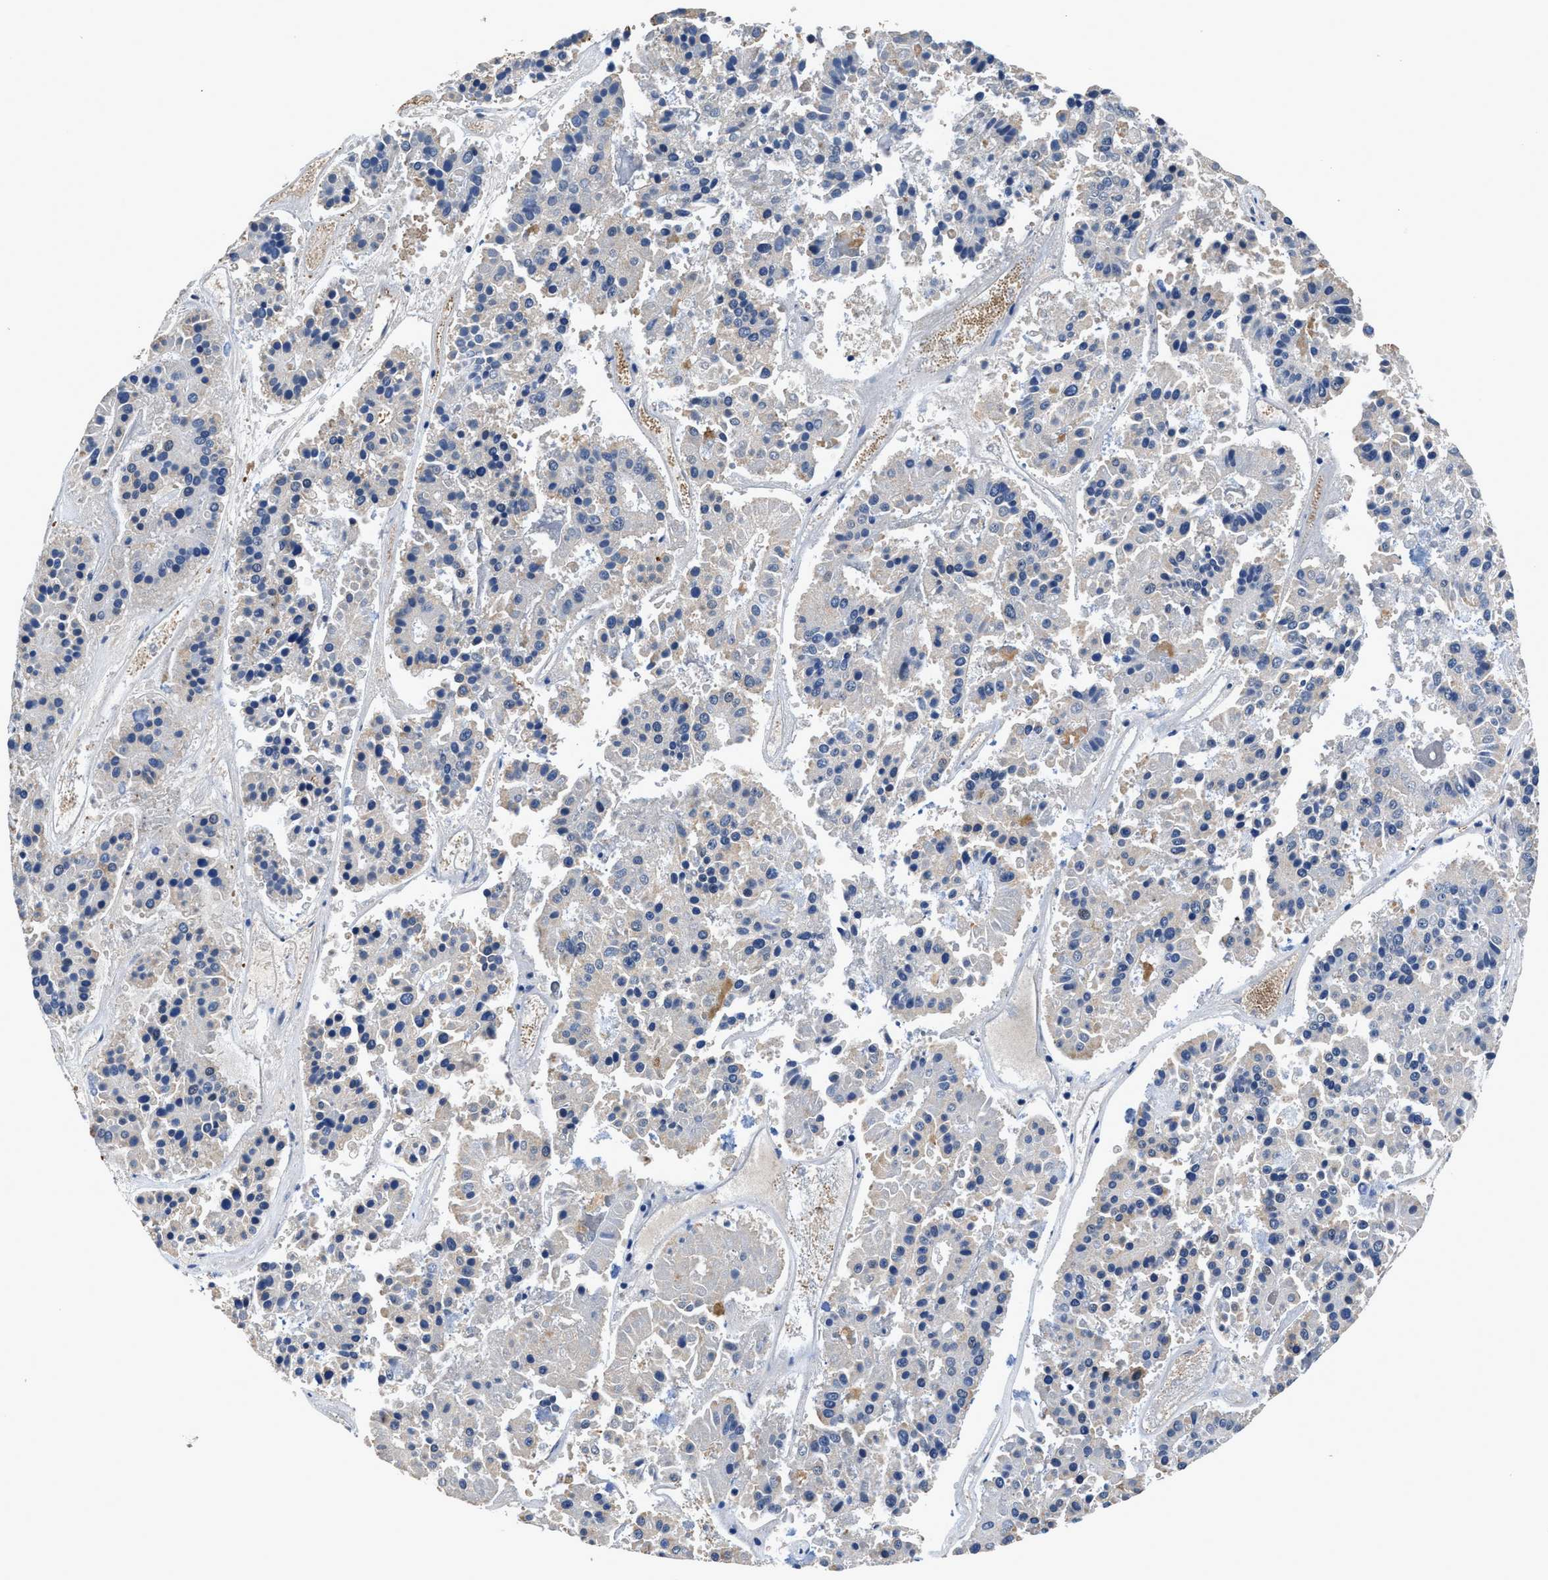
{"staining": {"intensity": "negative", "quantity": "none", "location": "none"}, "tissue": "pancreatic cancer", "cell_type": "Tumor cells", "image_type": "cancer", "snomed": [{"axis": "morphology", "description": "Adenocarcinoma, NOS"}, {"axis": "topography", "description": "Pancreas"}], "caption": "This is an immunohistochemistry (IHC) image of human pancreatic adenocarcinoma. There is no staining in tumor cells.", "gene": "RGS10", "patient": {"sex": "male", "age": 50}}